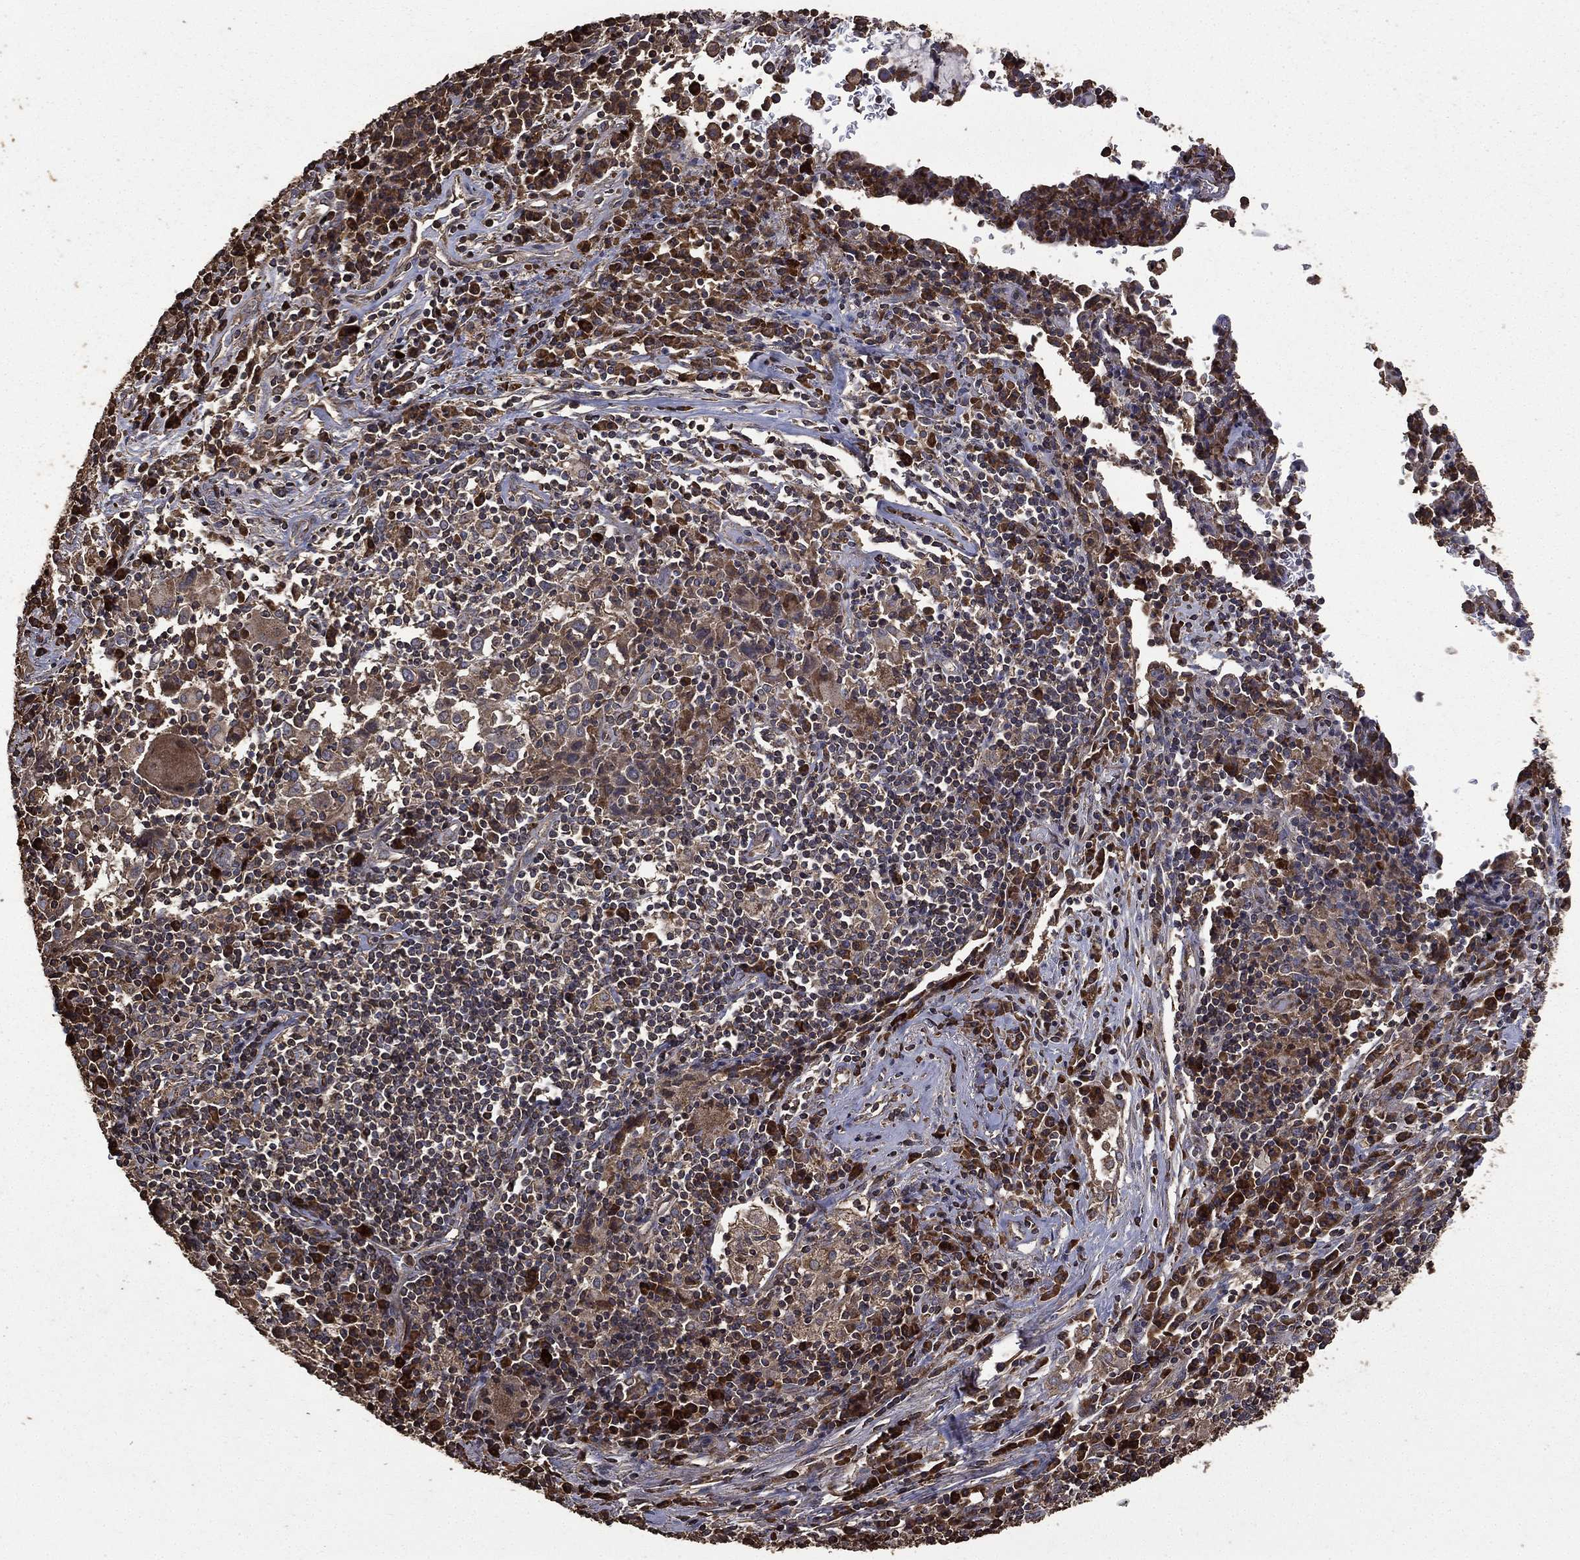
{"staining": {"intensity": "moderate", "quantity": "<25%", "location": "cytoplasmic/membranous"}, "tissue": "lung cancer", "cell_type": "Tumor cells", "image_type": "cancer", "snomed": [{"axis": "morphology", "description": "Squamous cell carcinoma, NOS"}, {"axis": "topography", "description": "Lung"}], "caption": "A photomicrograph of human squamous cell carcinoma (lung) stained for a protein demonstrates moderate cytoplasmic/membranous brown staining in tumor cells. (DAB (3,3'-diaminobenzidine) = brown stain, brightfield microscopy at high magnification).", "gene": "METTL27", "patient": {"sex": "male", "age": 57}}